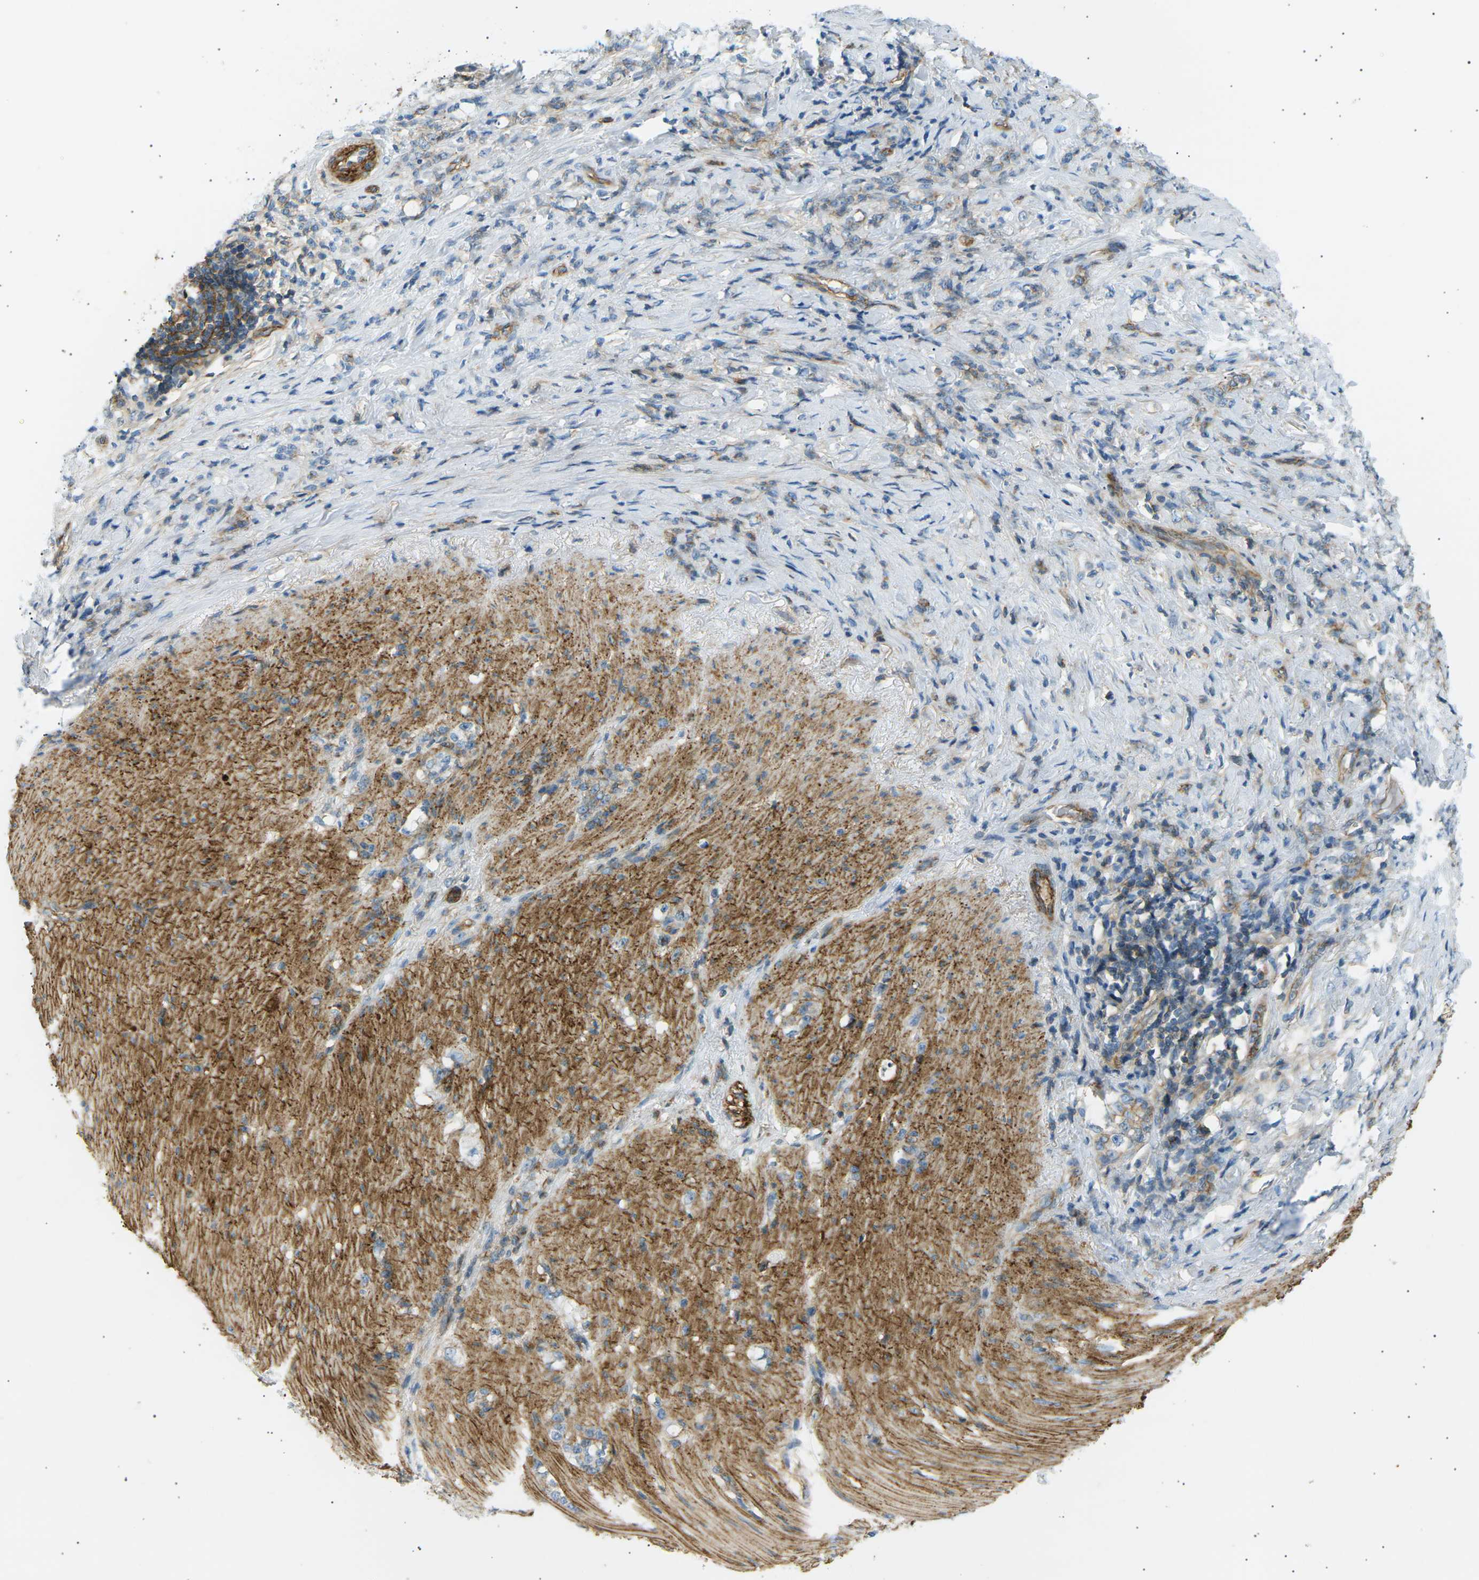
{"staining": {"intensity": "moderate", "quantity": "25%-75%", "location": "cytoplasmic/membranous"}, "tissue": "stomach cancer", "cell_type": "Tumor cells", "image_type": "cancer", "snomed": [{"axis": "morphology", "description": "Adenocarcinoma, NOS"}, {"axis": "topography", "description": "Stomach, lower"}], "caption": "Moderate cytoplasmic/membranous expression for a protein is appreciated in about 25%-75% of tumor cells of stomach adenocarcinoma using immunohistochemistry.", "gene": "ATP2B4", "patient": {"sex": "male", "age": 88}}